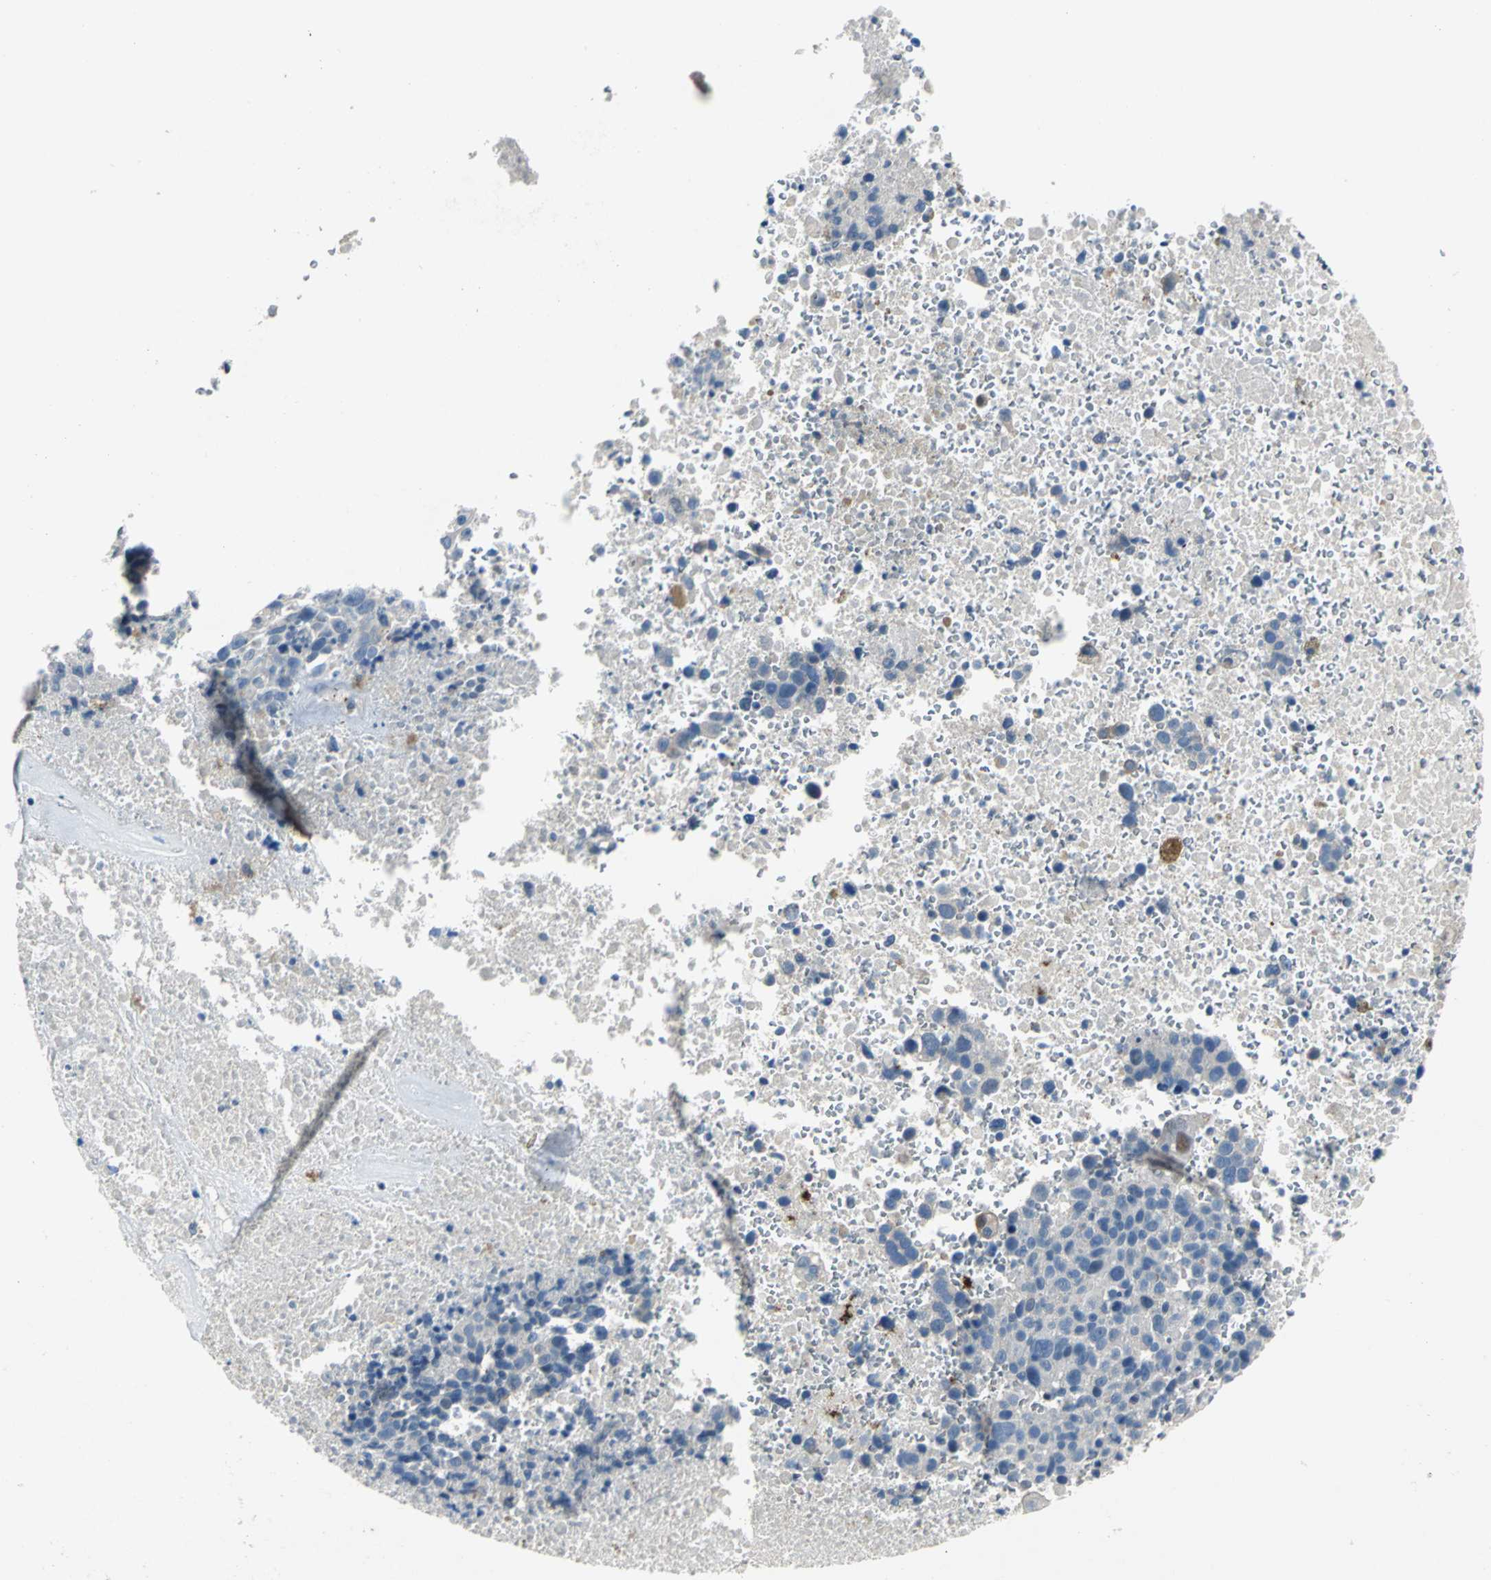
{"staining": {"intensity": "moderate", "quantity": "25%-75%", "location": "cytoplasmic/membranous"}, "tissue": "melanoma", "cell_type": "Tumor cells", "image_type": "cancer", "snomed": [{"axis": "morphology", "description": "Malignant melanoma, Metastatic site"}, {"axis": "topography", "description": "Cerebral cortex"}], "caption": "Malignant melanoma (metastatic site) was stained to show a protein in brown. There is medium levels of moderate cytoplasmic/membranous positivity in approximately 25%-75% of tumor cells.", "gene": "SELP", "patient": {"sex": "female", "age": 52}}